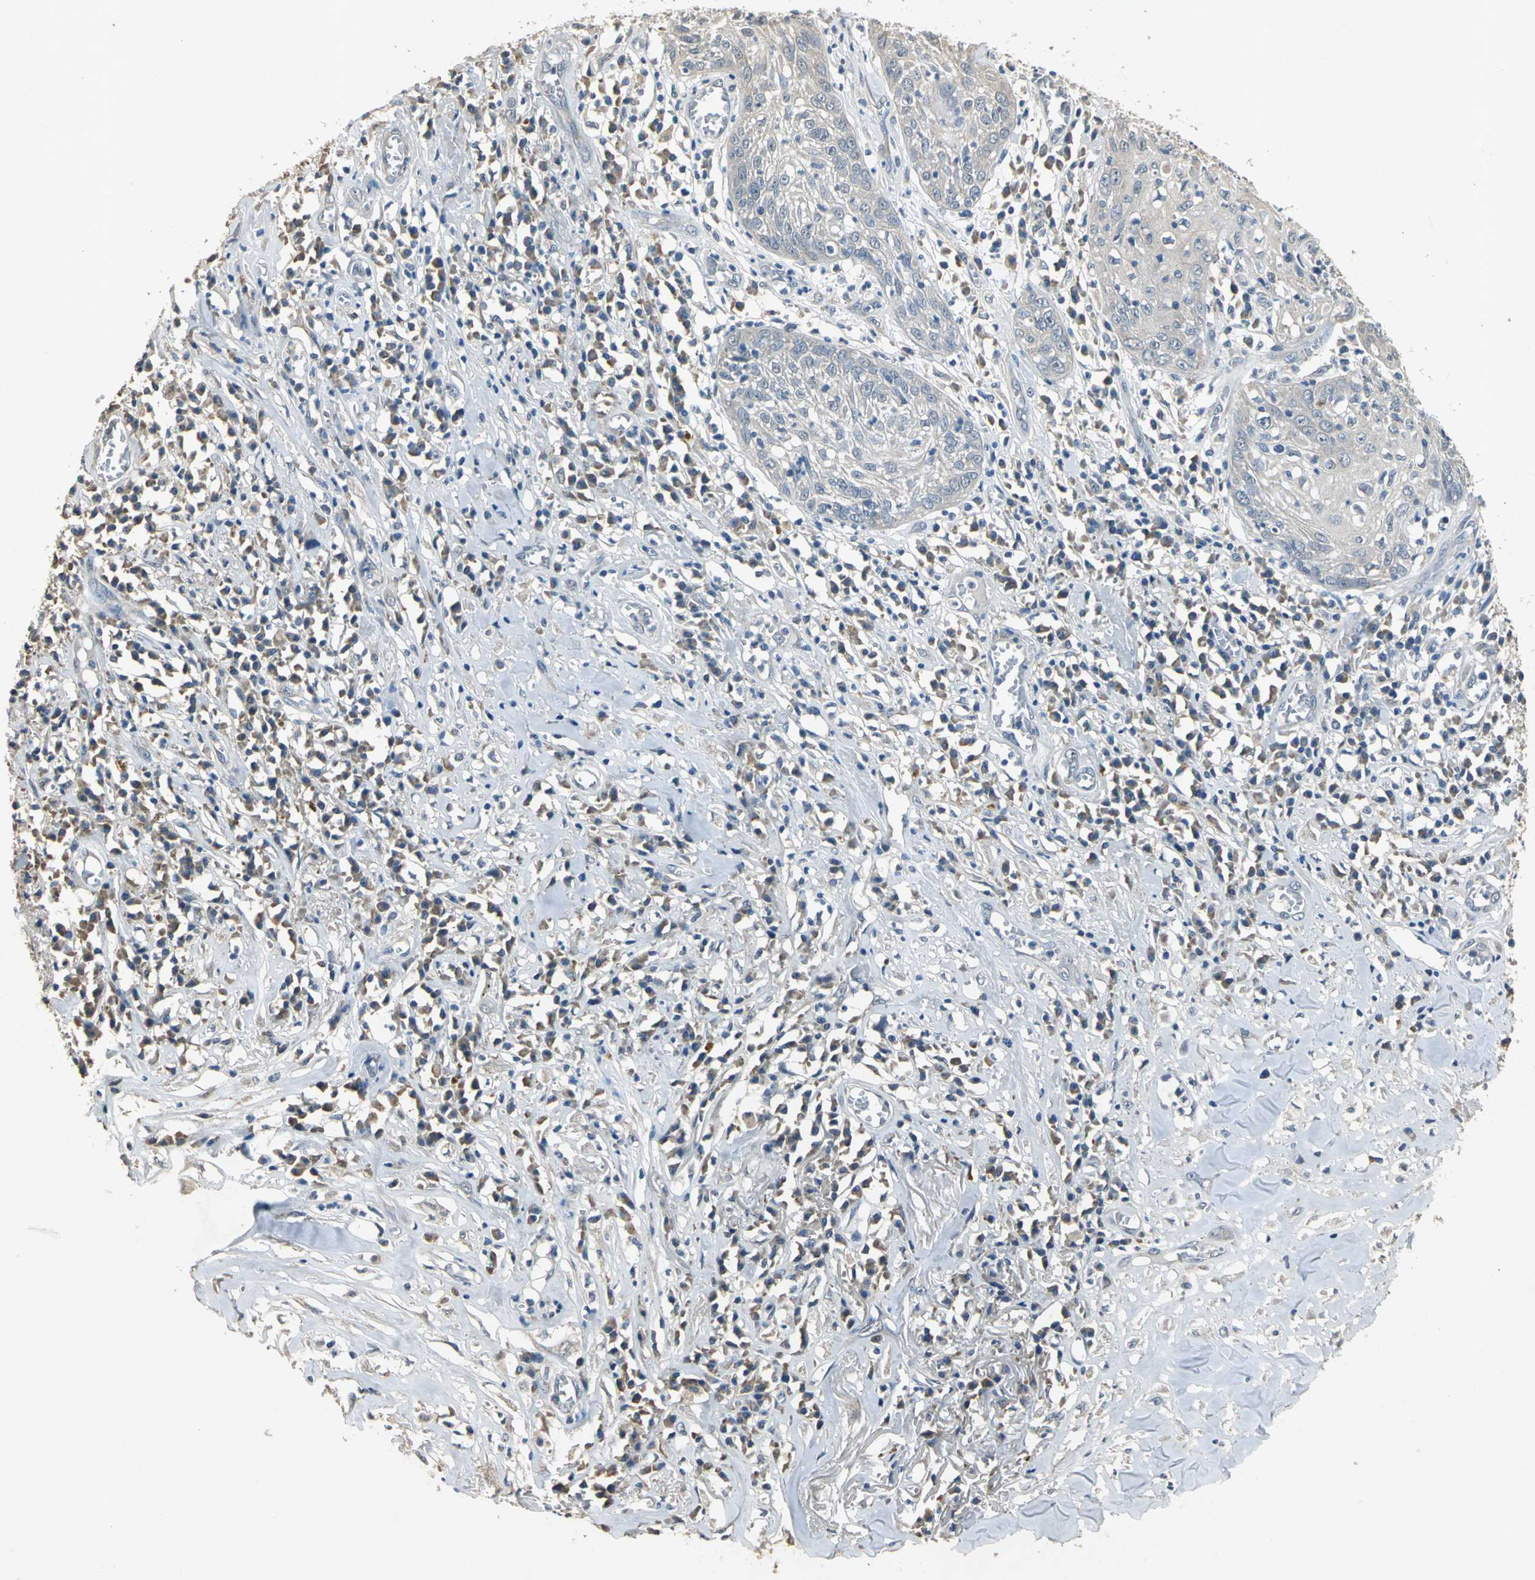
{"staining": {"intensity": "weak", "quantity": "25%-75%", "location": "cytoplasmic/membranous"}, "tissue": "skin cancer", "cell_type": "Tumor cells", "image_type": "cancer", "snomed": [{"axis": "morphology", "description": "Squamous cell carcinoma, NOS"}, {"axis": "topography", "description": "Skin"}], "caption": "Skin cancer (squamous cell carcinoma) stained with immunohistochemistry exhibits weak cytoplasmic/membranous expression in approximately 25%-75% of tumor cells.", "gene": "OCLN", "patient": {"sex": "male", "age": 65}}